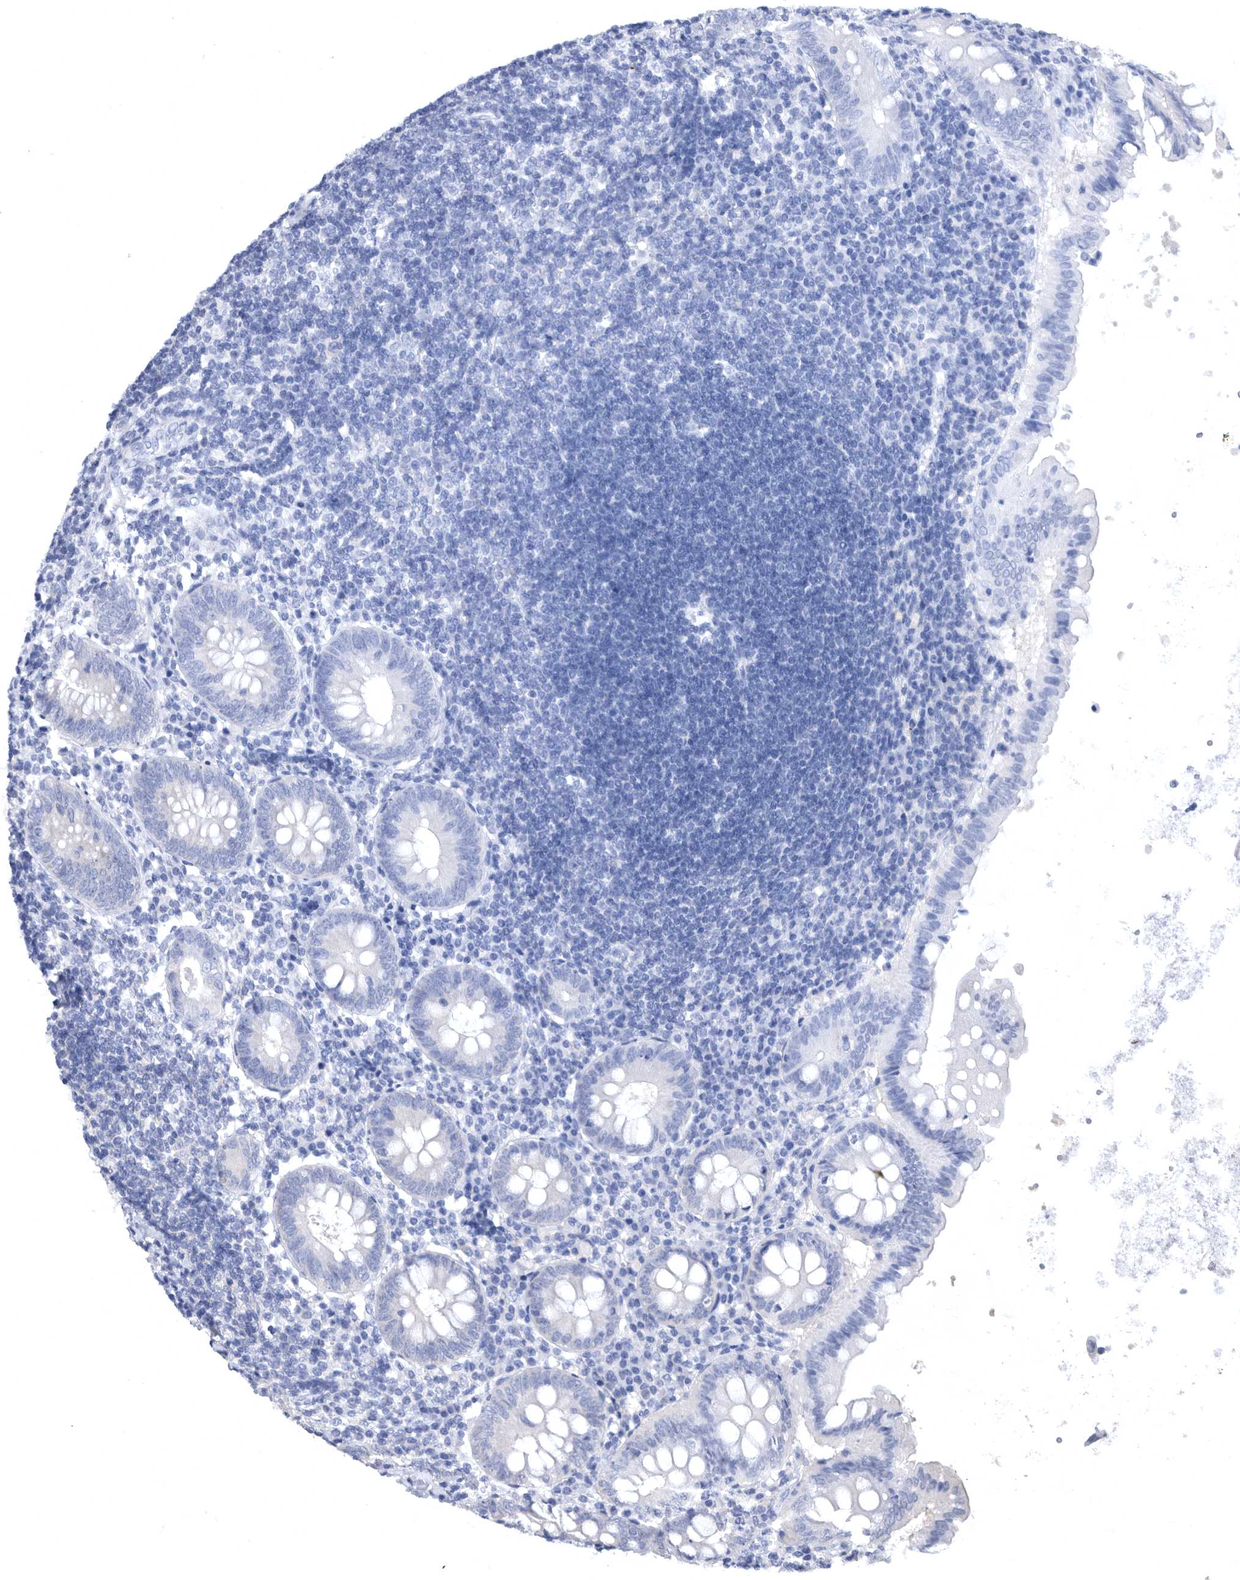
{"staining": {"intensity": "negative", "quantity": "none", "location": "none"}, "tissue": "appendix", "cell_type": "Glandular cells", "image_type": "normal", "snomed": [{"axis": "morphology", "description": "Normal tissue, NOS"}, {"axis": "topography", "description": "Appendix"}], "caption": "Appendix was stained to show a protein in brown. There is no significant staining in glandular cells. (DAB (3,3'-diaminobenzidine) immunohistochemistry with hematoxylin counter stain).", "gene": "CCT4", "patient": {"sex": "female", "age": 54}}